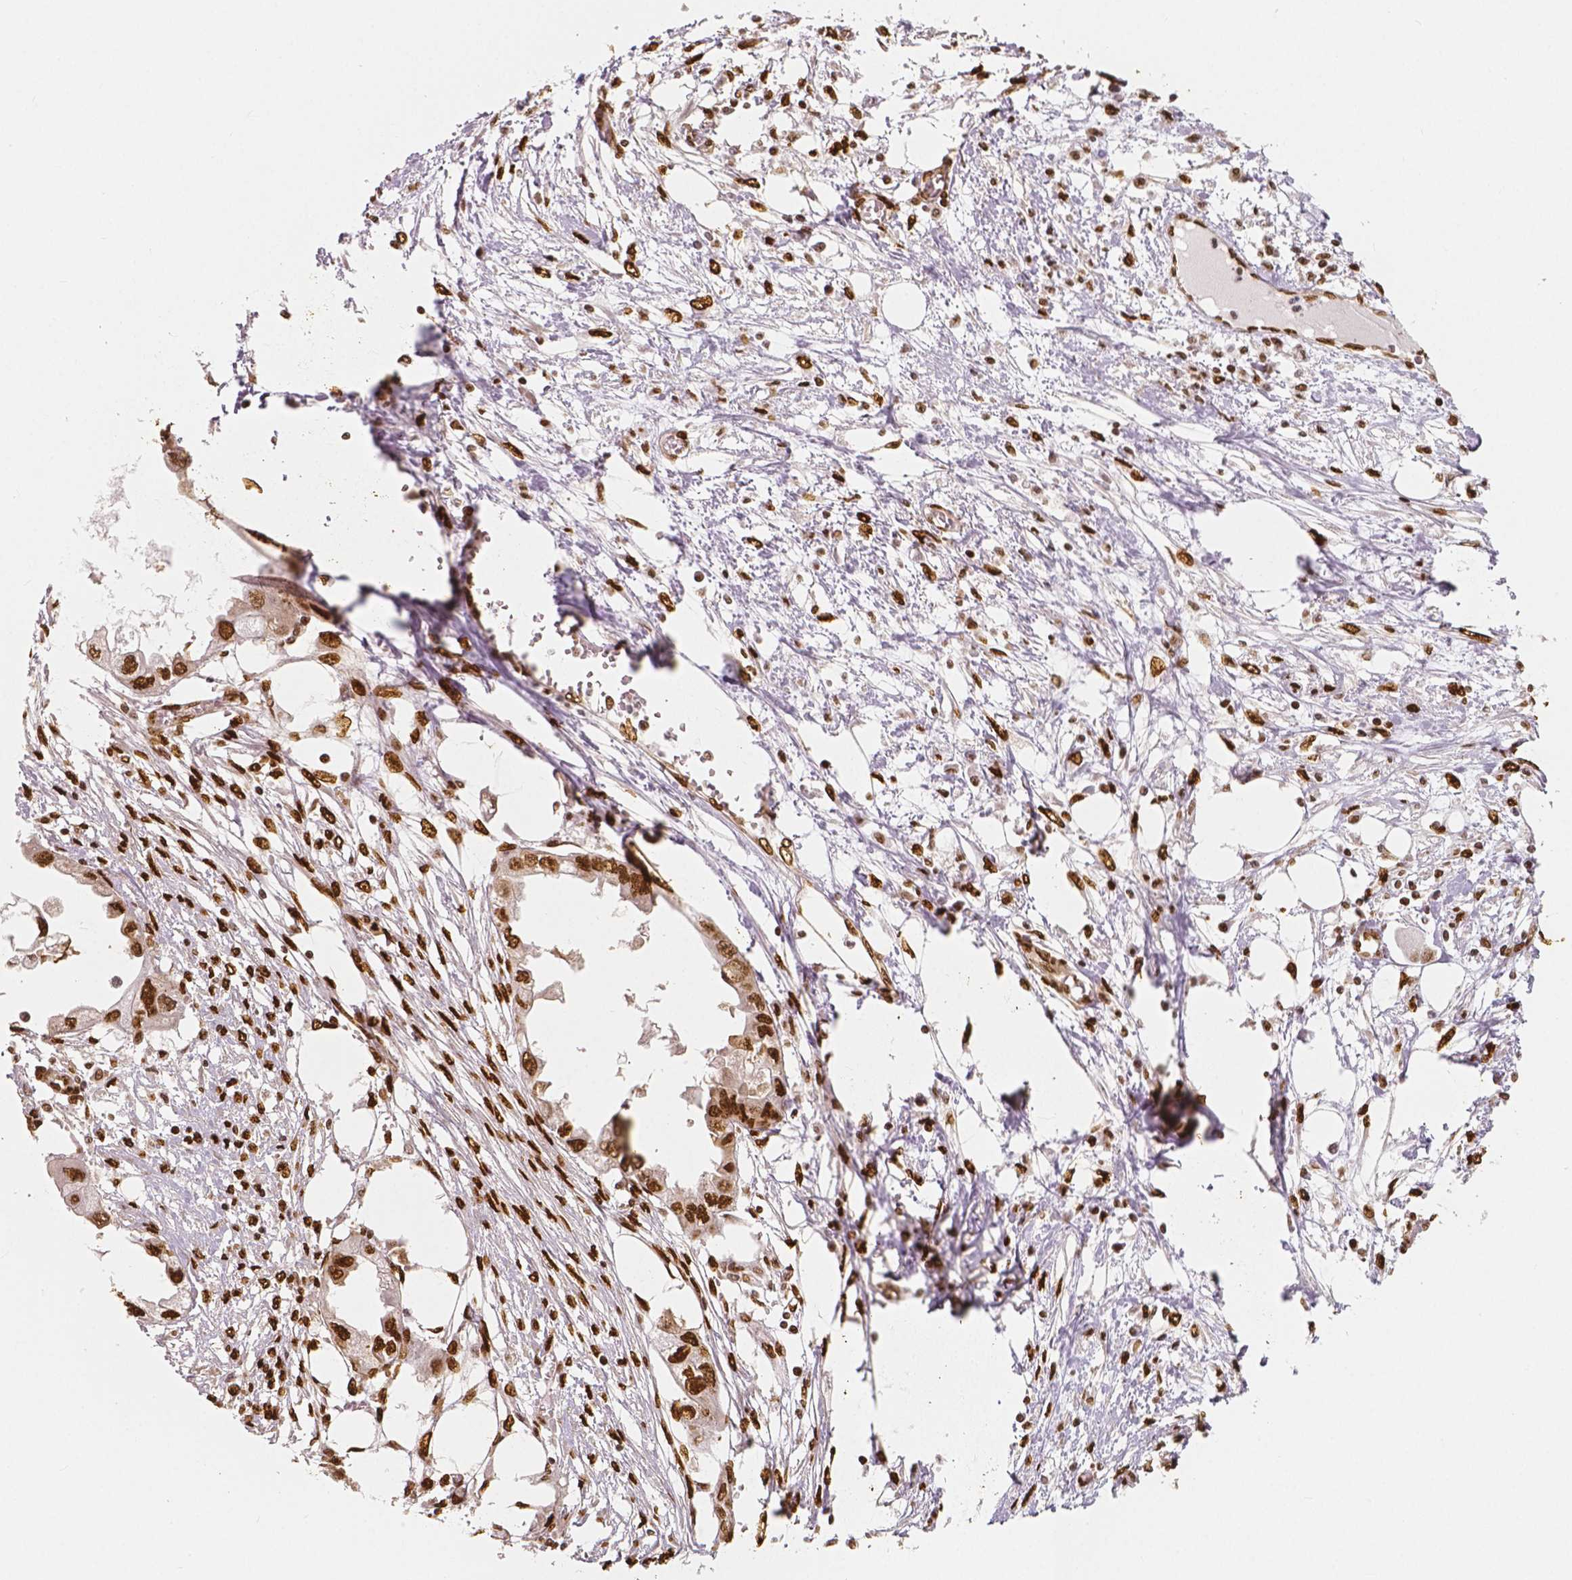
{"staining": {"intensity": "strong", "quantity": ">75%", "location": "nuclear"}, "tissue": "endometrial cancer", "cell_type": "Tumor cells", "image_type": "cancer", "snomed": [{"axis": "morphology", "description": "Adenocarcinoma, NOS"}, {"axis": "morphology", "description": "Adenocarcinoma, metastatic, NOS"}, {"axis": "topography", "description": "Adipose tissue"}, {"axis": "topography", "description": "Endometrium"}], "caption": "Immunohistochemical staining of endometrial cancer exhibits strong nuclear protein expression in approximately >75% of tumor cells. The staining was performed using DAB (3,3'-diaminobenzidine) to visualize the protein expression in brown, while the nuclei were stained in blue with hematoxylin (Magnification: 20x).", "gene": "NUCKS1", "patient": {"sex": "female", "age": 67}}